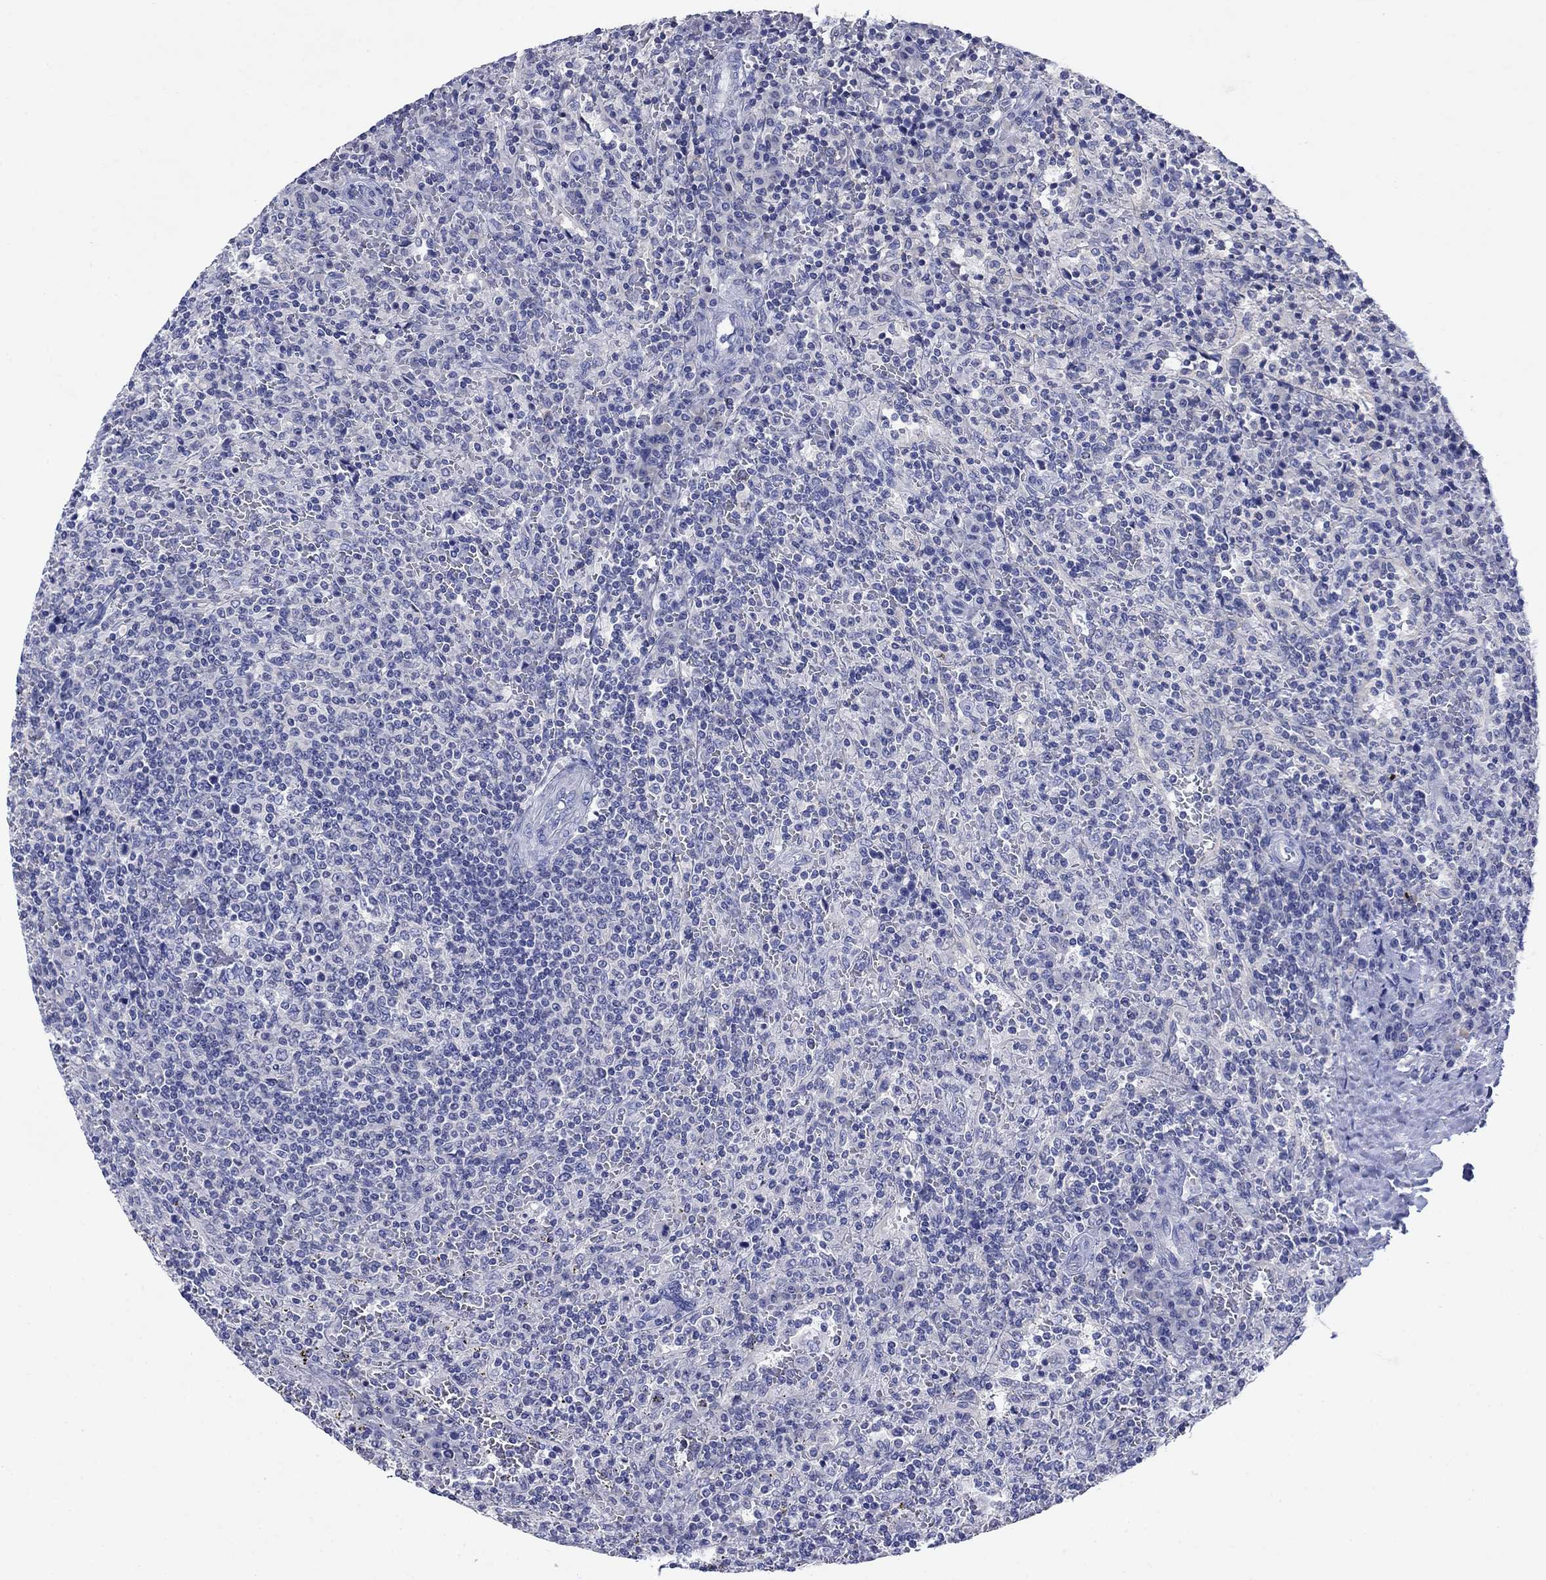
{"staining": {"intensity": "negative", "quantity": "none", "location": "none"}, "tissue": "lymphoma", "cell_type": "Tumor cells", "image_type": "cancer", "snomed": [{"axis": "morphology", "description": "Malignant lymphoma, non-Hodgkin's type, Low grade"}, {"axis": "topography", "description": "Spleen"}], "caption": "Image shows no significant protein positivity in tumor cells of lymphoma. Brightfield microscopy of immunohistochemistry stained with DAB (brown) and hematoxylin (blue), captured at high magnification.", "gene": "SULT2B1", "patient": {"sex": "male", "age": 62}}